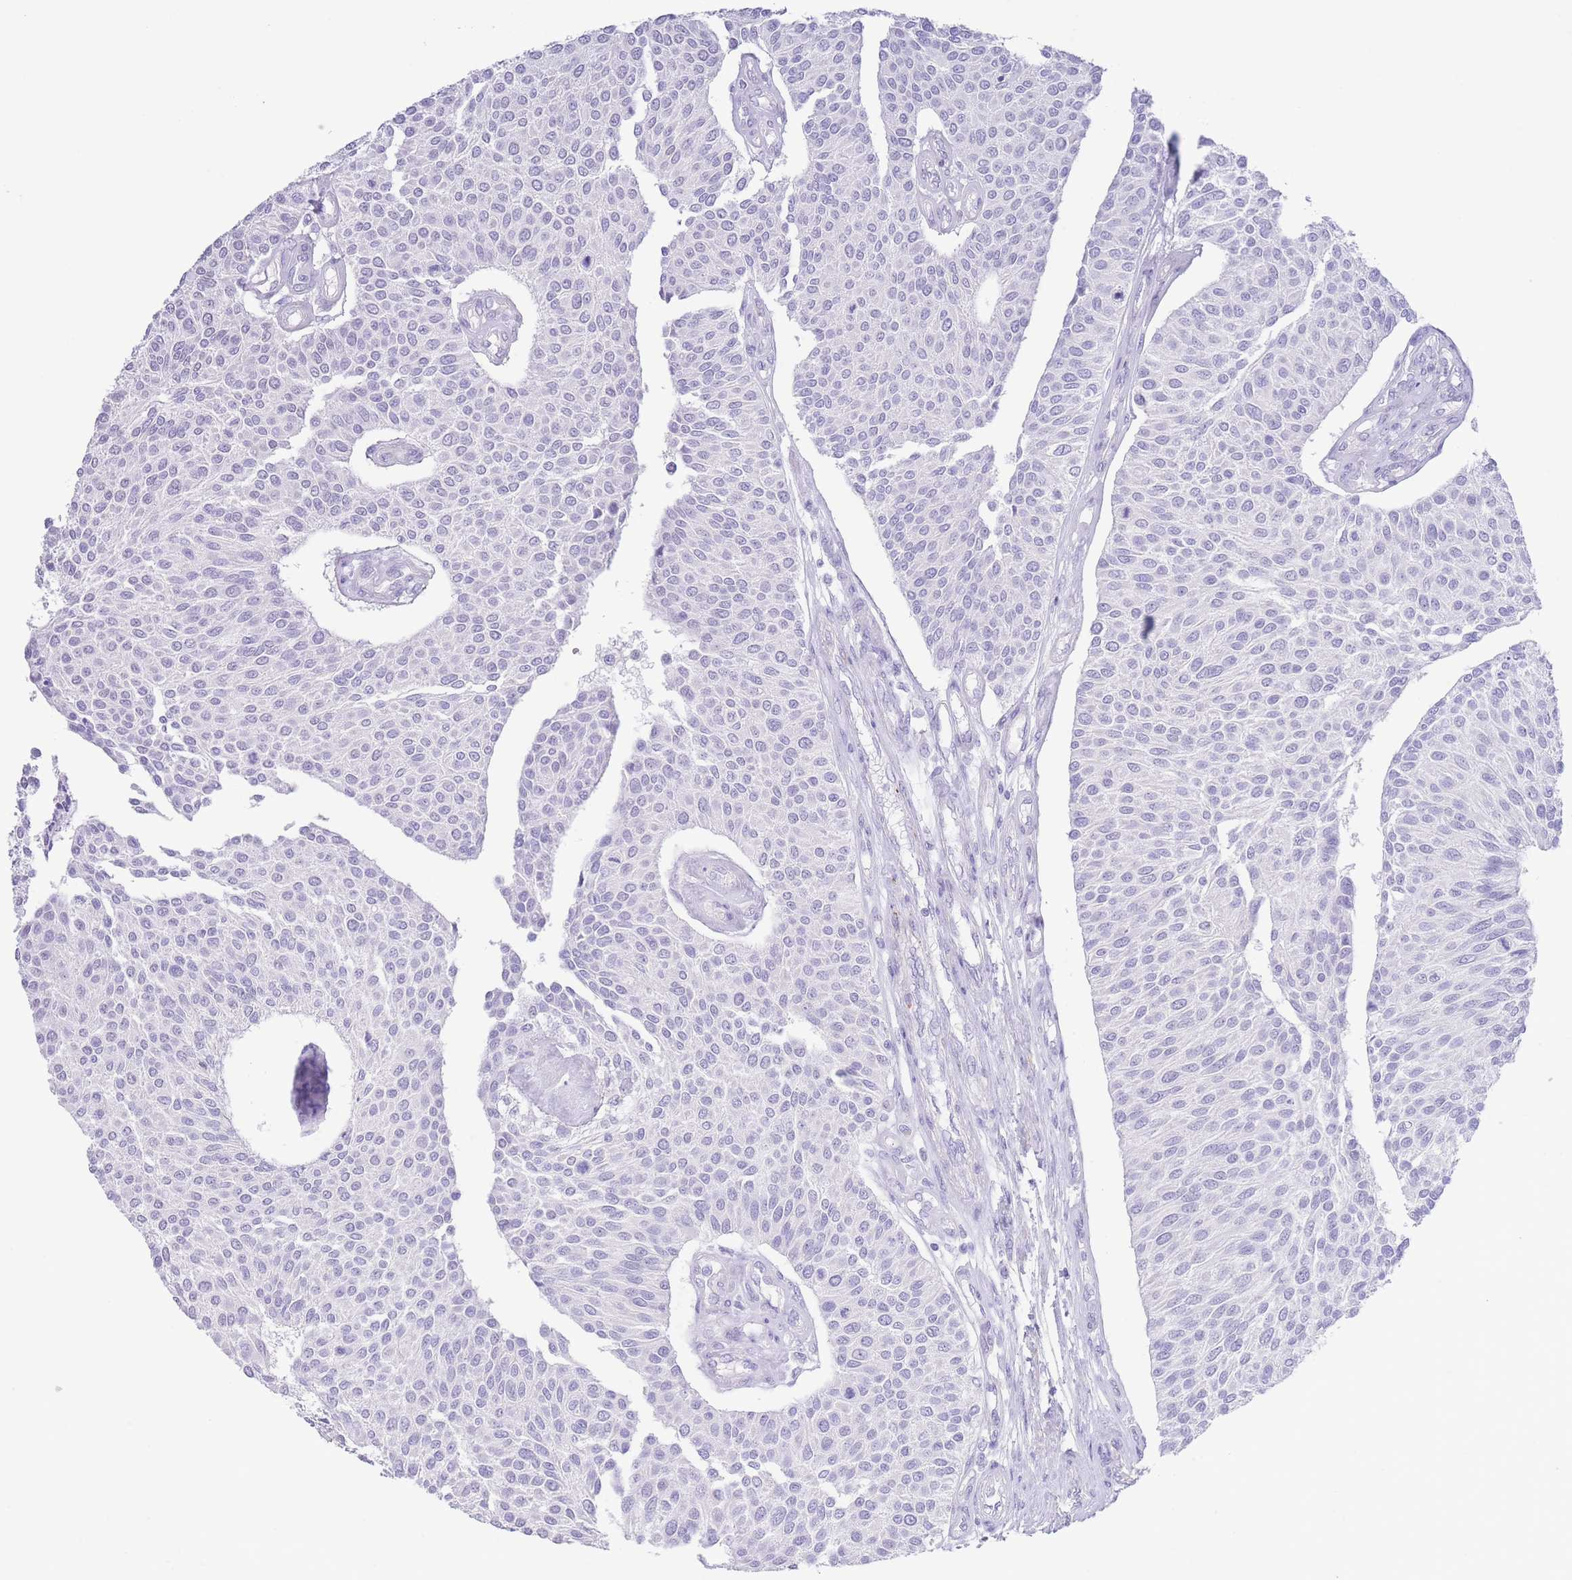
{"staining": {"intensity": "negative", "quantity": "none", "location": "none"}, "tissue": "urothelial cancer", "cell_type": "Tumor cells", "image_type": "cancer", "snomed": [{"axis": "morphology", "description": "Urothelial carcinoma, NOS"}, {"axis": "topography", "description": "Urinary bladder"}], "caption": "Human transitional cell carcinoma stained for a protein using immunohistochemistry exhibits no staining in tumor cells.", "gene": "PKLR", "patient": {"sex": "male", "age": 55}}